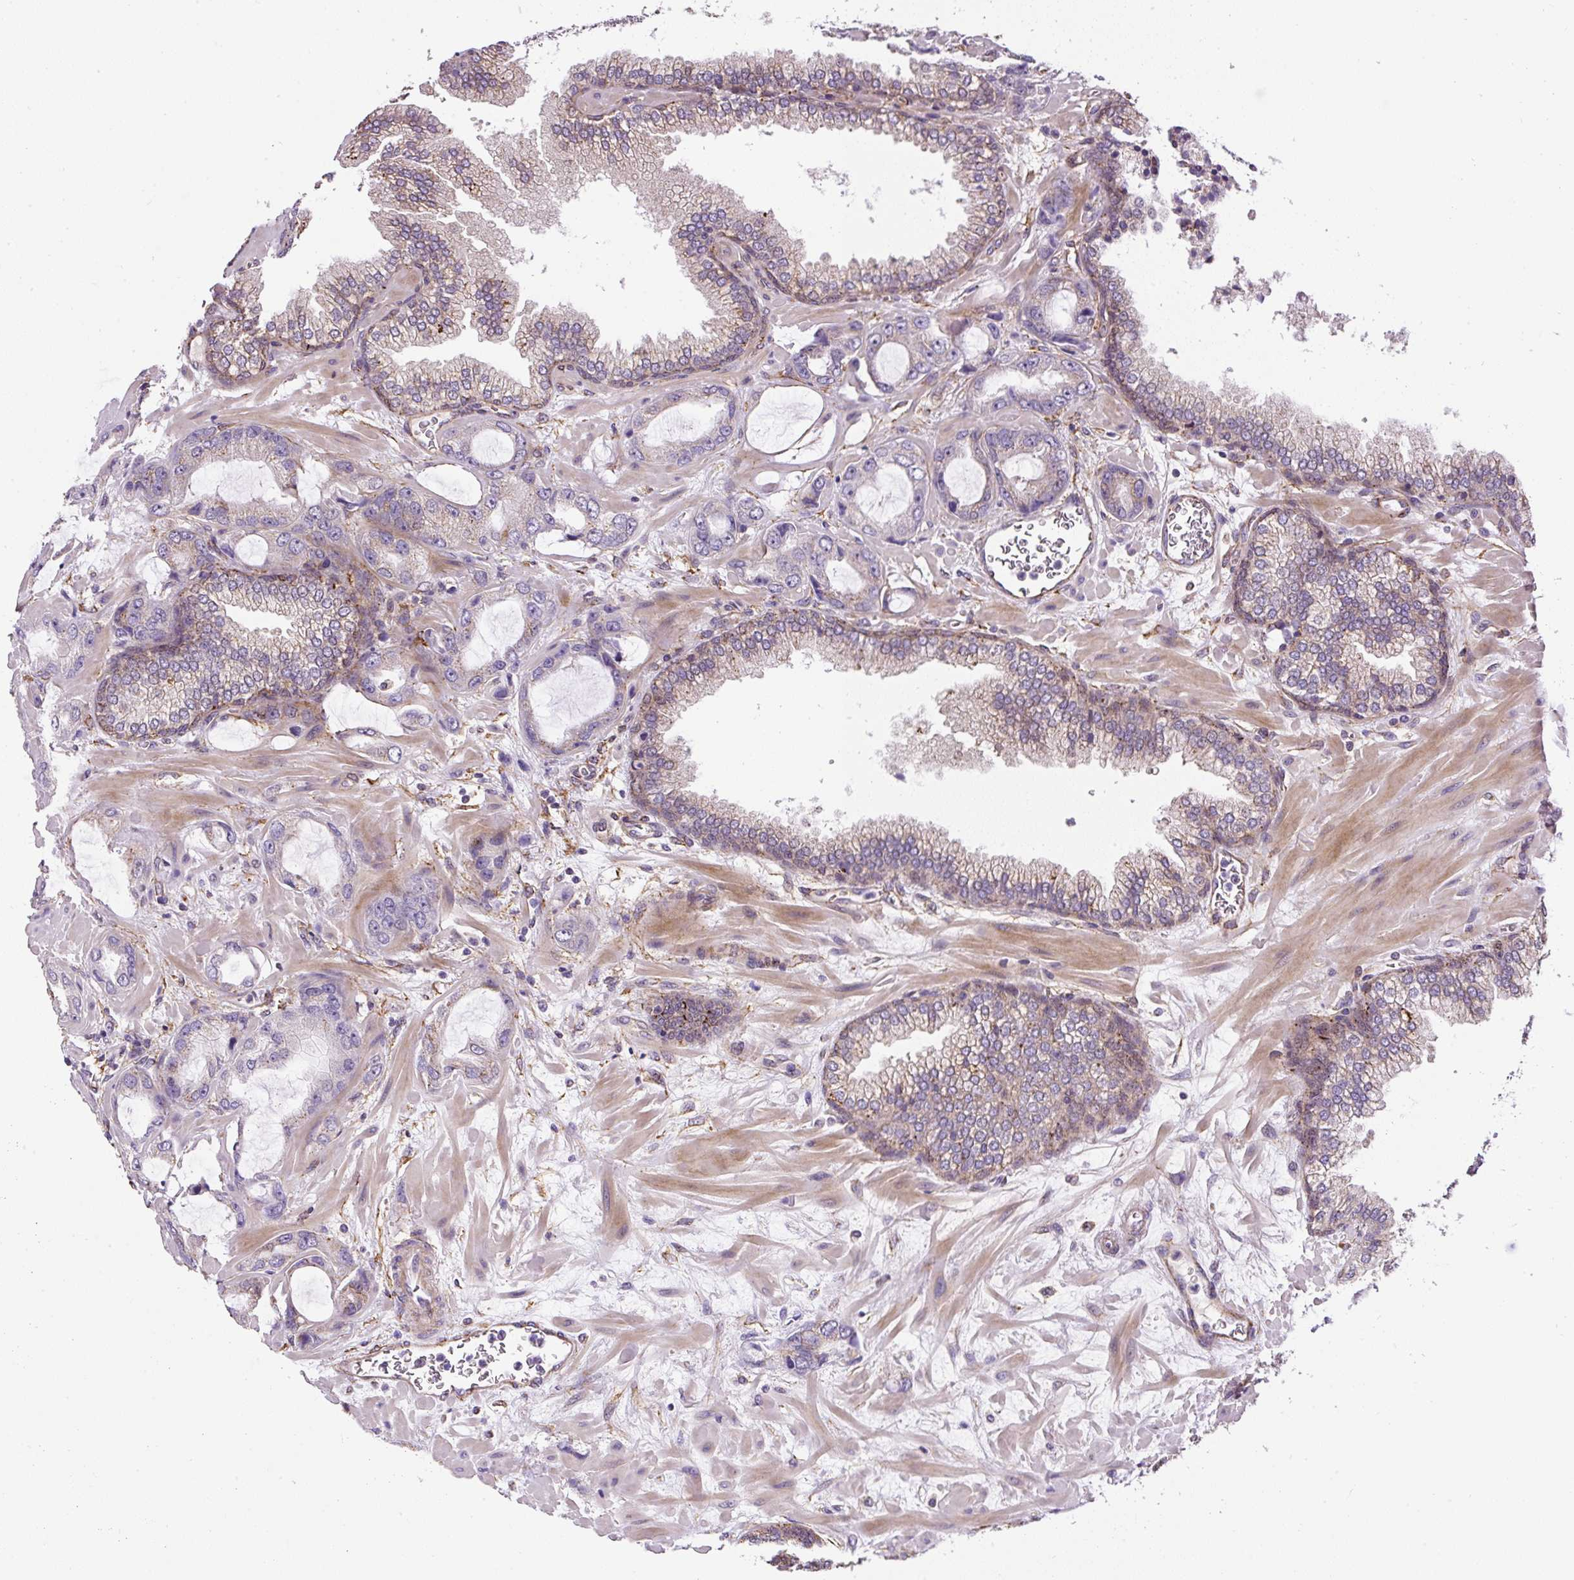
{"staining": {"intensity": "negative", "quantity": "none", "location": "none"}, "tissue": "prostate cancer", "cell_type": "Tumor cells", "image_type": "cancer", "snomed": [{"axis": "morphology", "description": "Adenocarcinoma, High grade"}, {"axis": "topography", "description": "Prostate"}], "caption": "A high-resolution histopathology image shows IHC staining of prostate adenocarcinoma (high-grade), which demonstrates no significant expression in tumor cells. (Stains: DAB (3,3'-diaminobenzidine) immunohistochemistry (IHC) with hematoxylin counter stain, Microscopy: brightfield microscopy at high magnification).", "gene": "RNF170", "patient": {"sex": "male", "age": 68}}